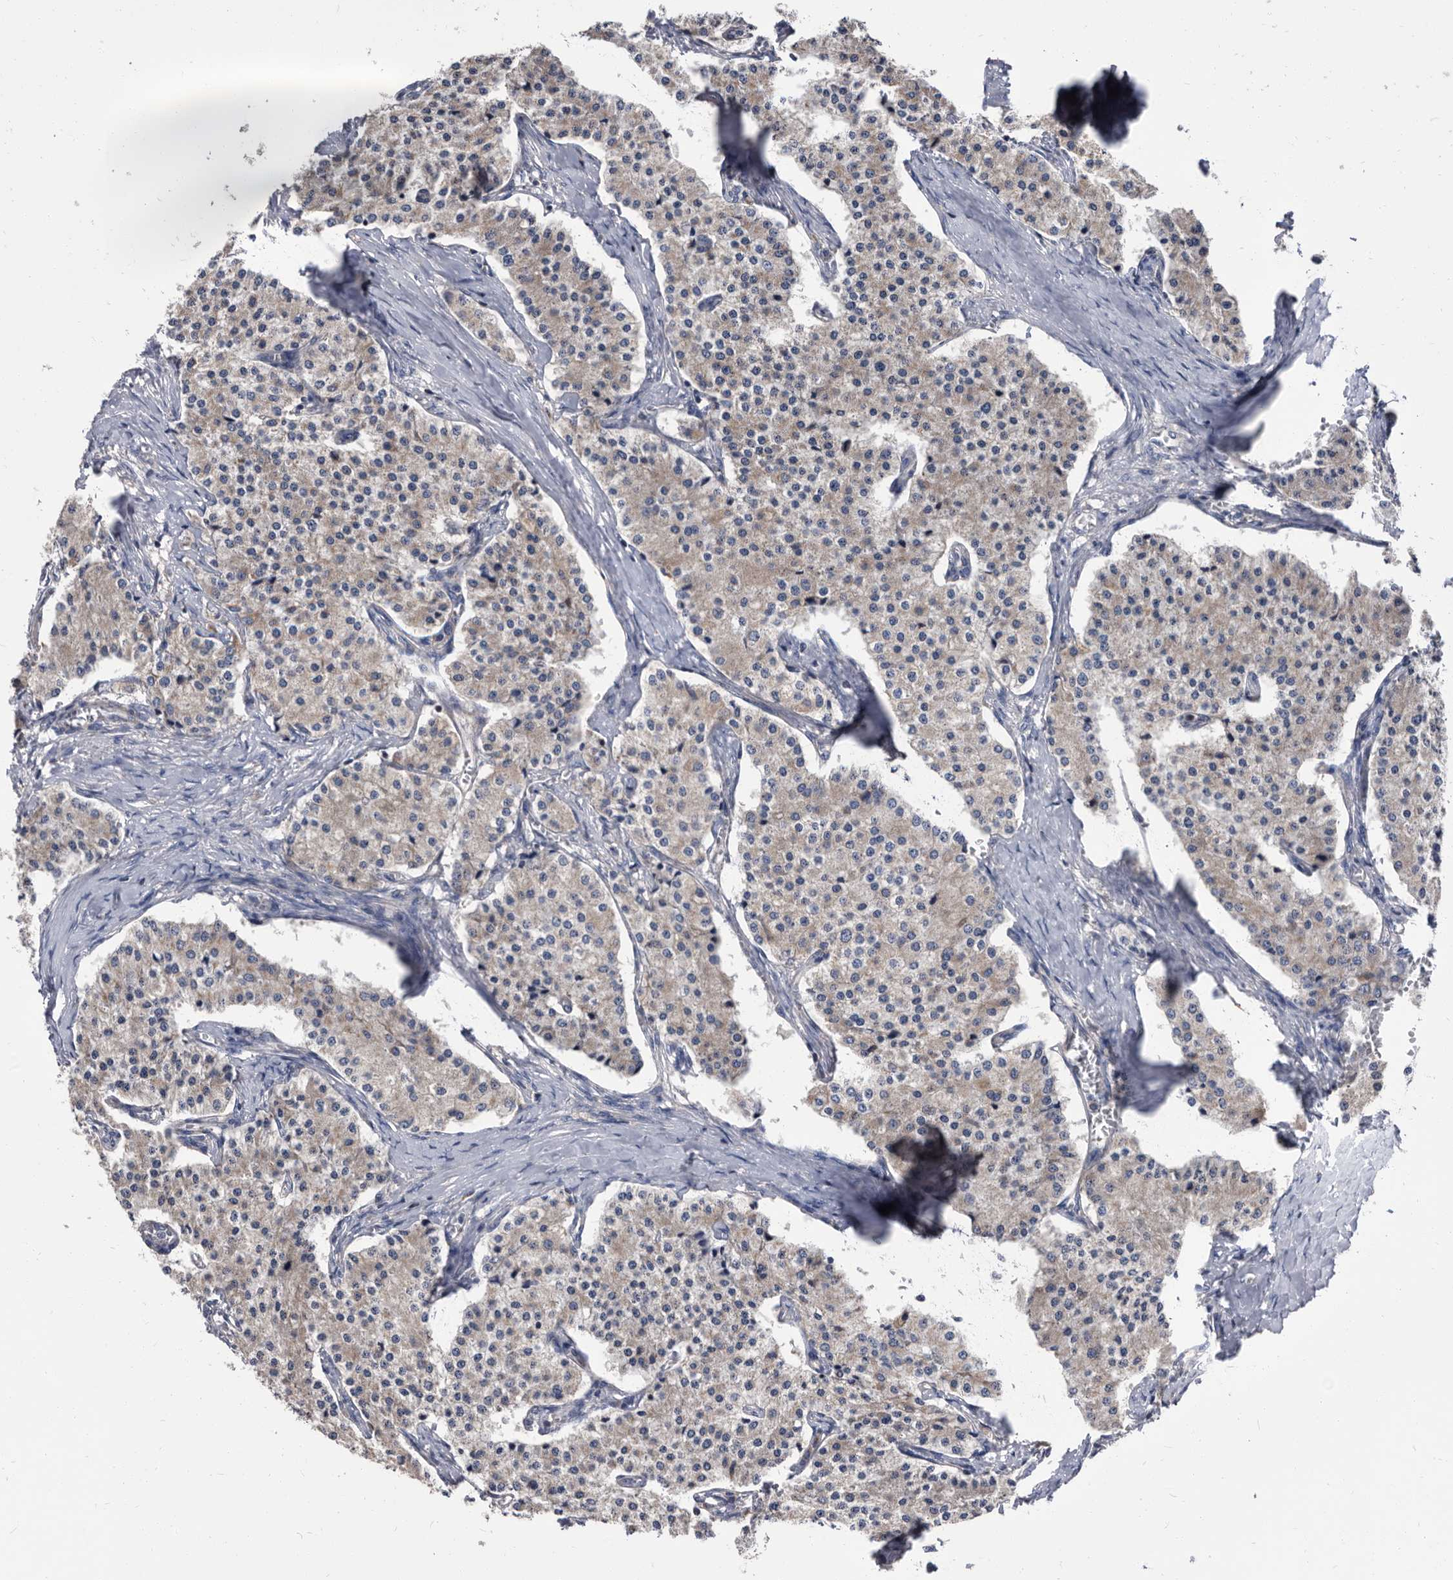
{"staining": {"intensity": "weak", "quantity": "<25%", "location": "cytoplasmic/membranous"}, "tissue": "carcinoid", "cell_type": "Tumor cells", "image_type": "cancer", "snomed": [{"axis": "morphology", "description": "Carcinoid, malignant, NOS"}, {"axis": "topography", "description": "Colon"}], "caption": "IHC image of neoplastic tissue: human carcinoid stained with DAB demonstrates no significant protein positivity in tumor cells. (IHC, brightfield microscopy, high magnification).", "gene": "DTNBP1", "patient": {"sex": "female", "age": 52}}